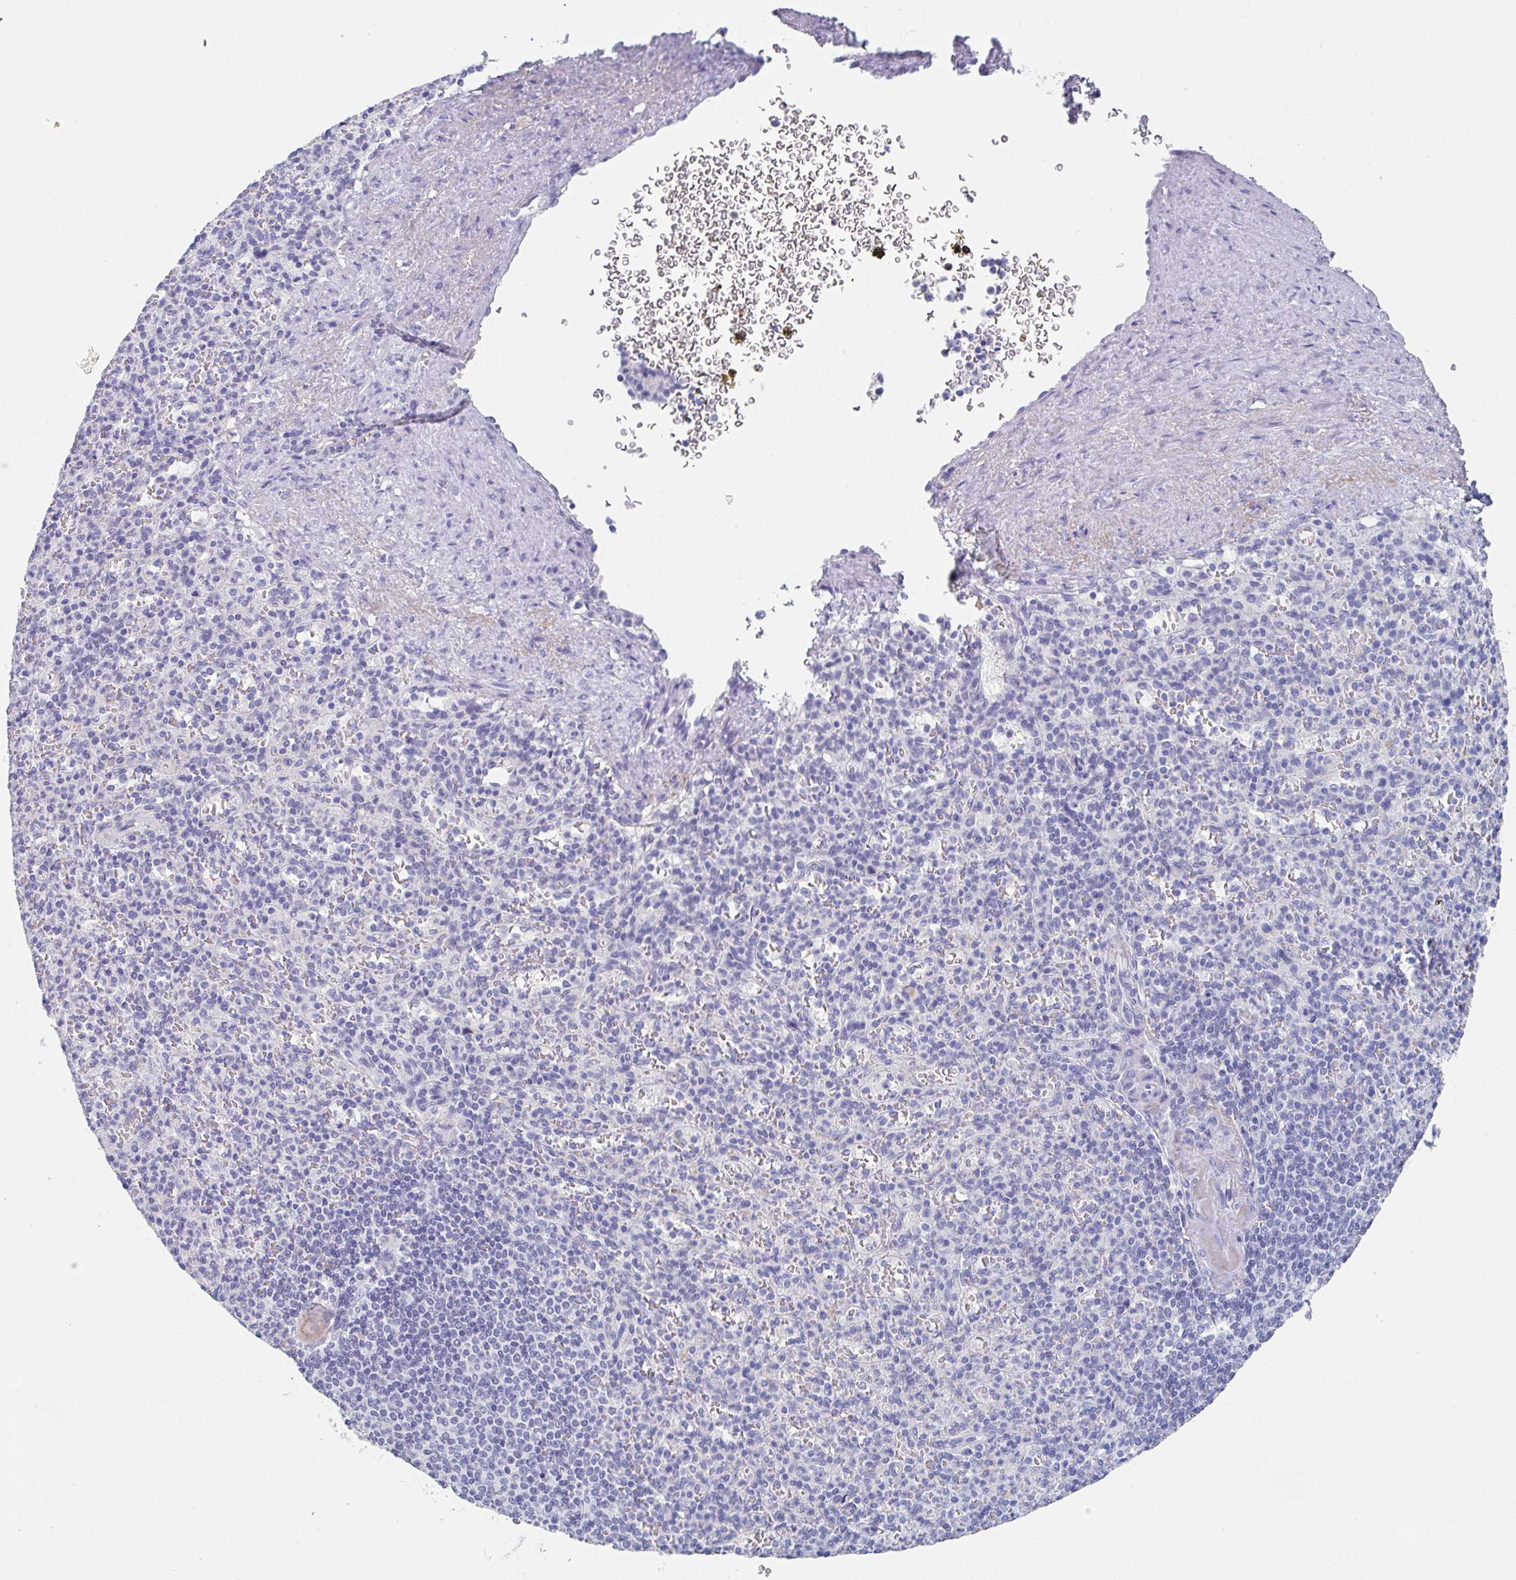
{"staining": {"intensity": "negative", "quantity": "none", "location": "none"}, "tissue": "spleen", "cell_type": "Cells in red pulp", "image_type": "normal", "snomed": [{"axis": "morphology", "description": "Normal tissue, NOS"}, {"axis": "topography", "description": "Spleen"}], "caption": "Immunohistochemistry (IHC) histopathology image of normal spleen: spleen stained with DAB displays no significant protein expression in cells in red pulp.", "gene": "TNFRSF8", "patient": {"sex": "female", "age": 74}}